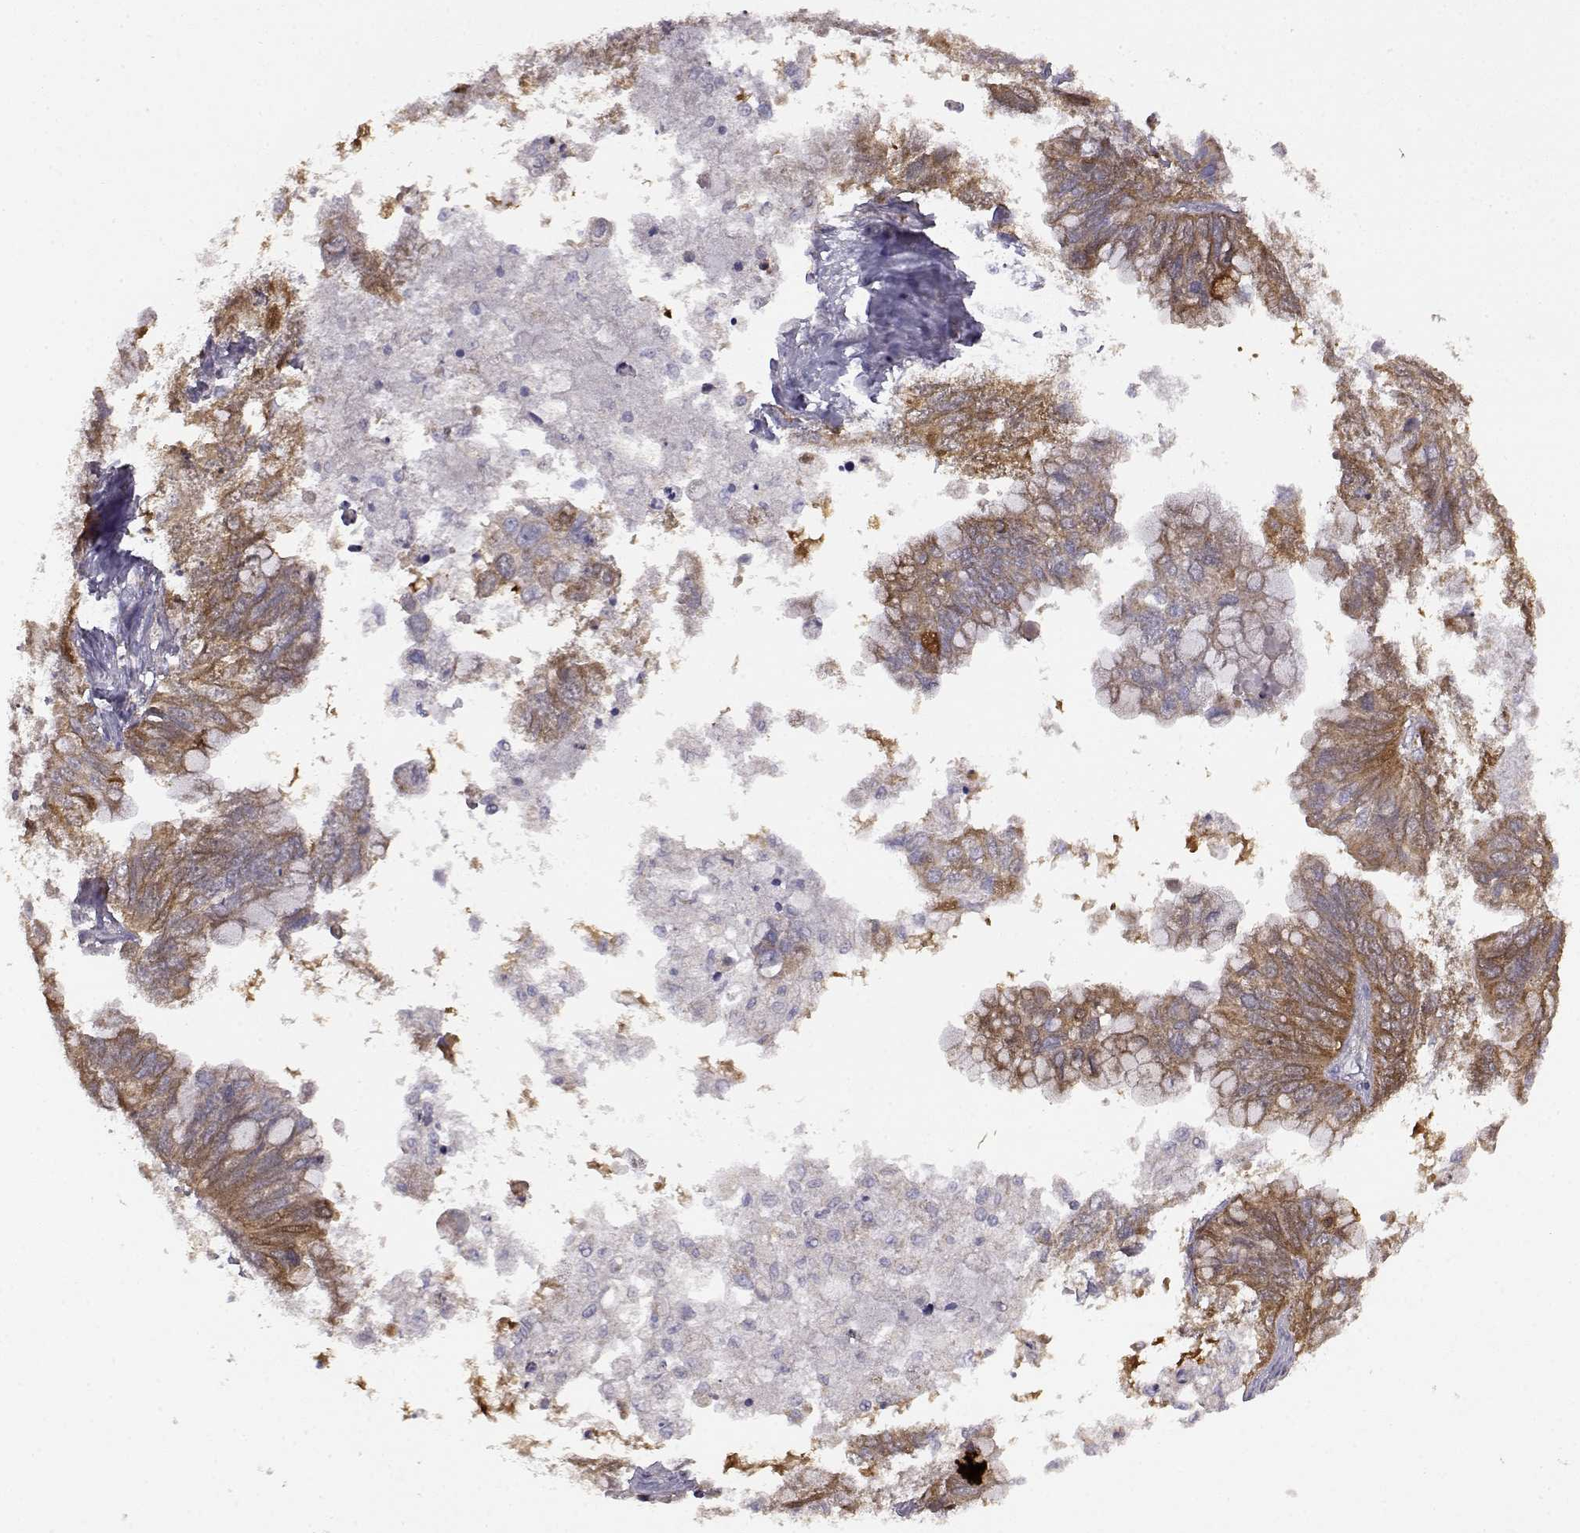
{"staining": {"intensity": "moderate", "quantity": "<25%", "location": "cytoplasmic/membranous"}, "tissue": "ovarian cancer", "cell_type": "Tumor cells", "image_type": "cancer", "snomed": [{"axis": "morphology", "description": "Cystadenocarcinoma, mucinous, NOS"}, {"axis": "topography", "description": "Ovary"}], "caption": "This image reveals ovarian cancer (mucinous cystadenocarcinoma) stained with immunohistochemistry to label a protein in brown. The cytoplasmic/membranous of tumor cells show moderate positivity for the protein. Nuclei are counter-stained blue.", "gene": "DDC", "patient": {"sex": "female", "age": 76}}